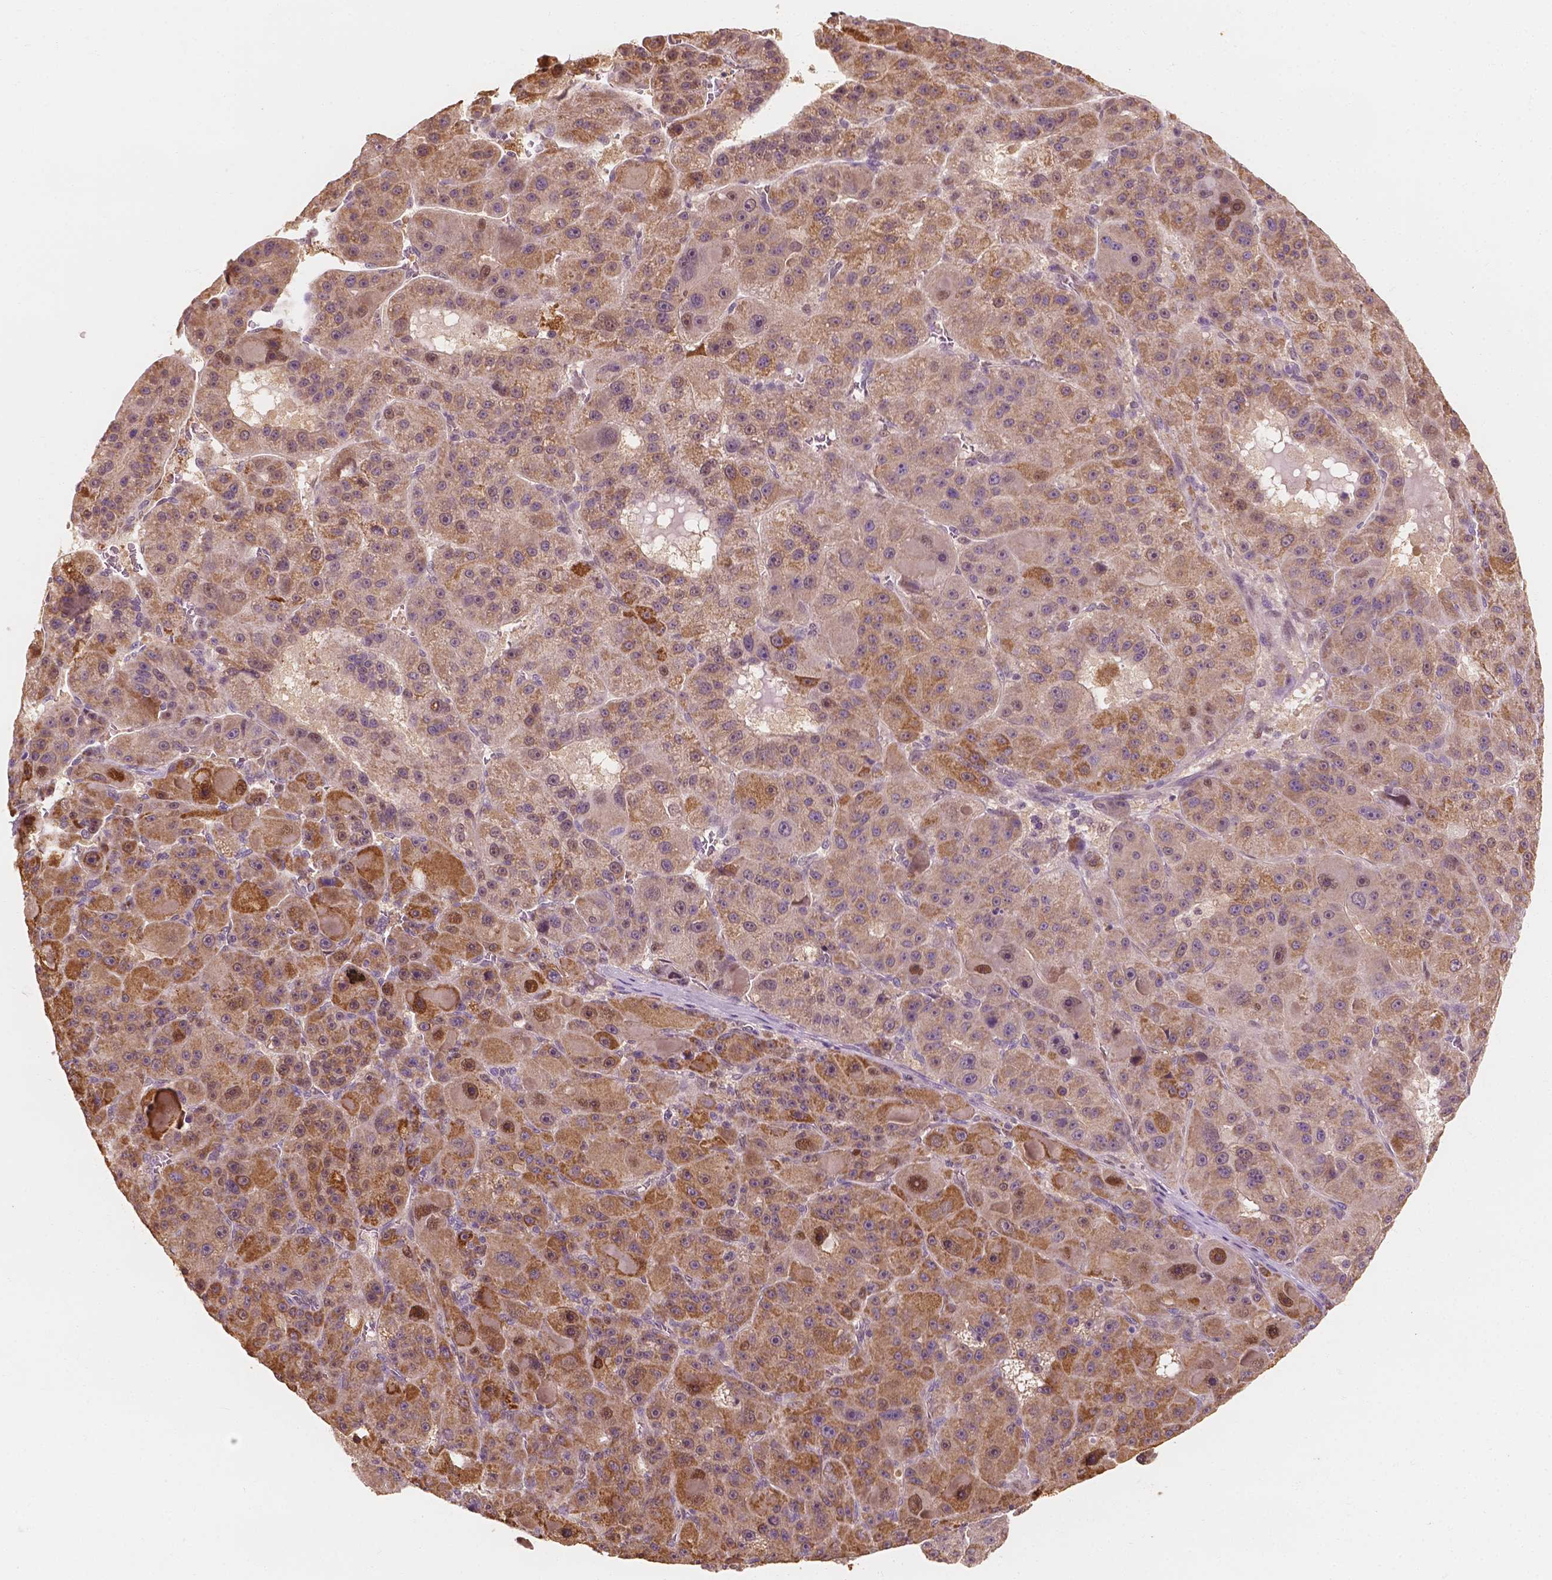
{"staining": {"intensity": "moderate", "quantity": ">75%", "location": "cytoplasmic/membranous"}, "tissue": "liver cancer", "cell_type": "Tumor cells", "image_type": "cancer", "snomed": [{"axis": "morphology", "description": "Carcinoma, Hepatocellular, NOS"}, {"axis": "topography", "description": "Liver"}], "caption": "Hepatocellular carcinoma (liver) tissue demonstrates moderate cytoplasmic/membranous expression in approximately >75% of tumor cells, visualized by immunohistochemistry. The protein of interest is stained brown, and the nuclei are stained in blue (DAB (3,3'-diaminobenzidine) IHC with brightfield microscopy, high magnification).", "gene": "TBC1D17", "patient": {"sex": "male", "age": 76}}